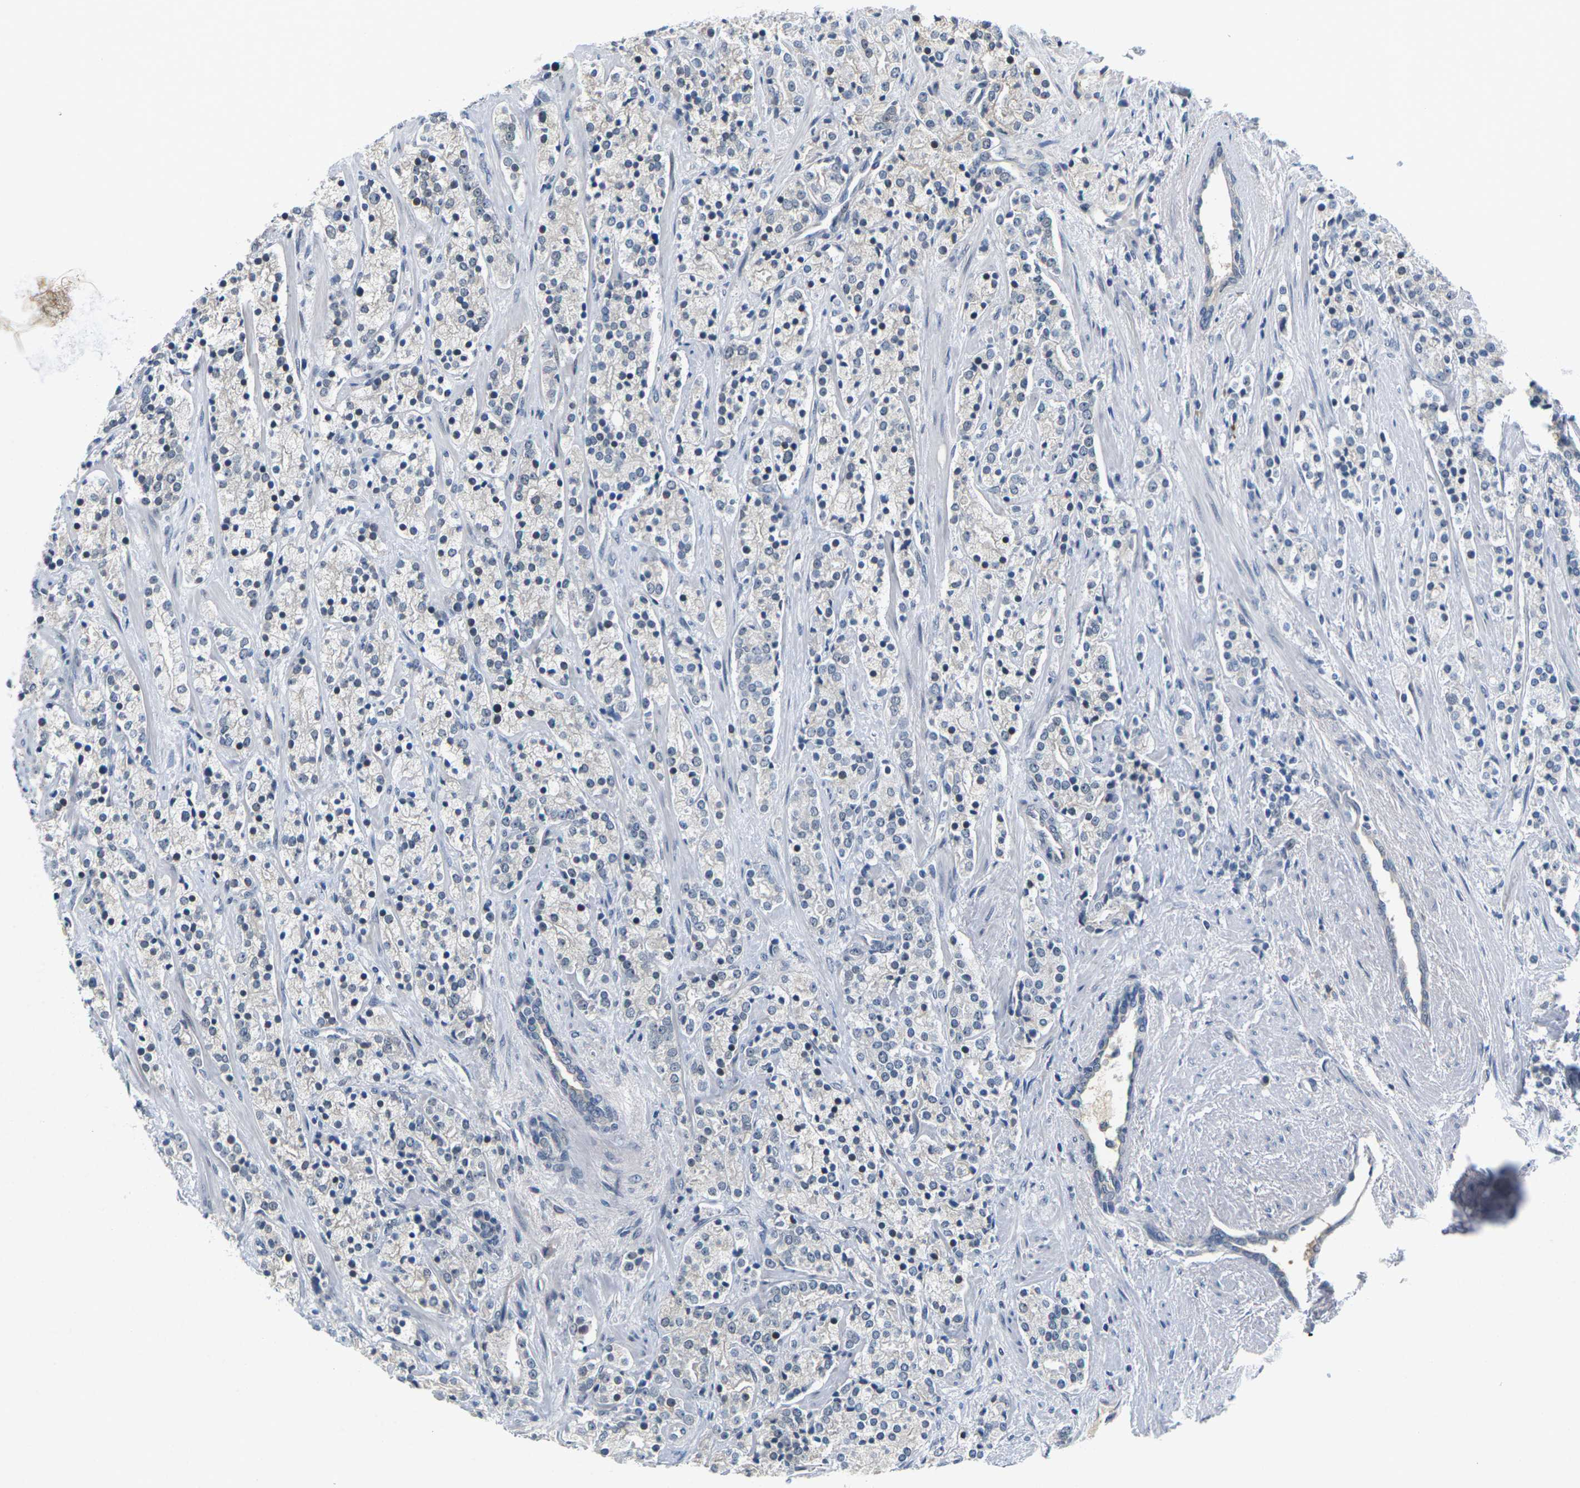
{"staining": {"intensity": "negative", "quantity": "none", "location": "none"}, "tissue": "prostate cancer", "cell_type": "Tumor cells", "image_type": "cancer", "snomed": [{"axis": "morphology", "description": "Adenocarcinoma, High grade"}, {"axis": "topography", "description": "Prostate"}], "caption": "Tumor cells show no significant protein positivity in prostate cancer (high-grade adenocarcinoma).", "gene": "PKP2", "patient": {"sex": "male", "age": 71}}